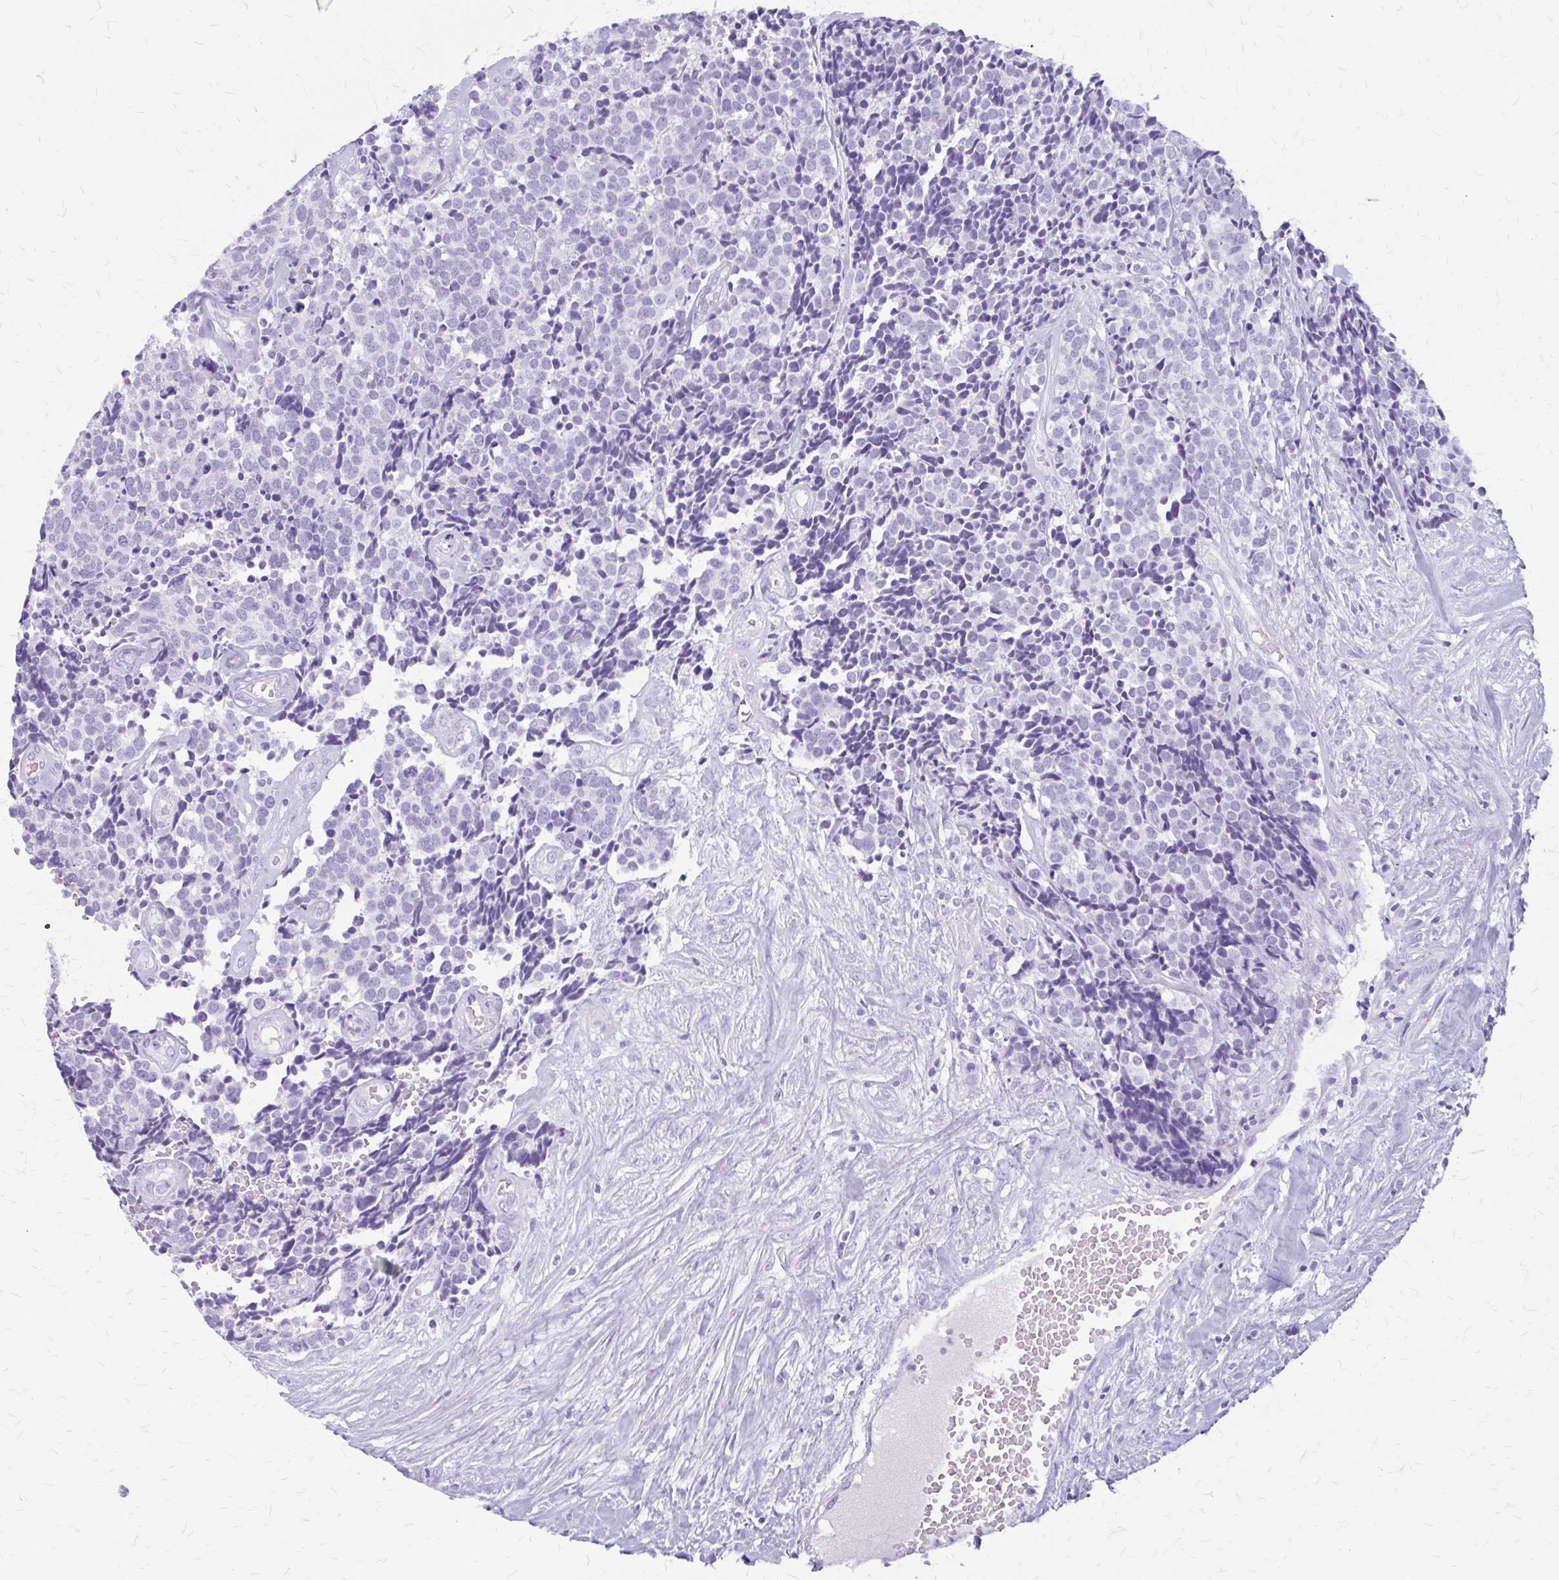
{"staining": {"intensity": "negative", "quantity": "none", "location": "none"}, "tissue": "carcinoid", "cell_type": "Tumor cells", "image_type": "cancer", "snomed": [{"axis": "morphology", "description": "Carcinoid, malignant, NOS"}, {"axis": "topography", "description": "Skin"}], "caption": "Immunohistochemistry of human carcinoid reveals no expression in tumor cells.", "gene": "KLHDC7A", "patient": {"sex": "female", "age": 79}}